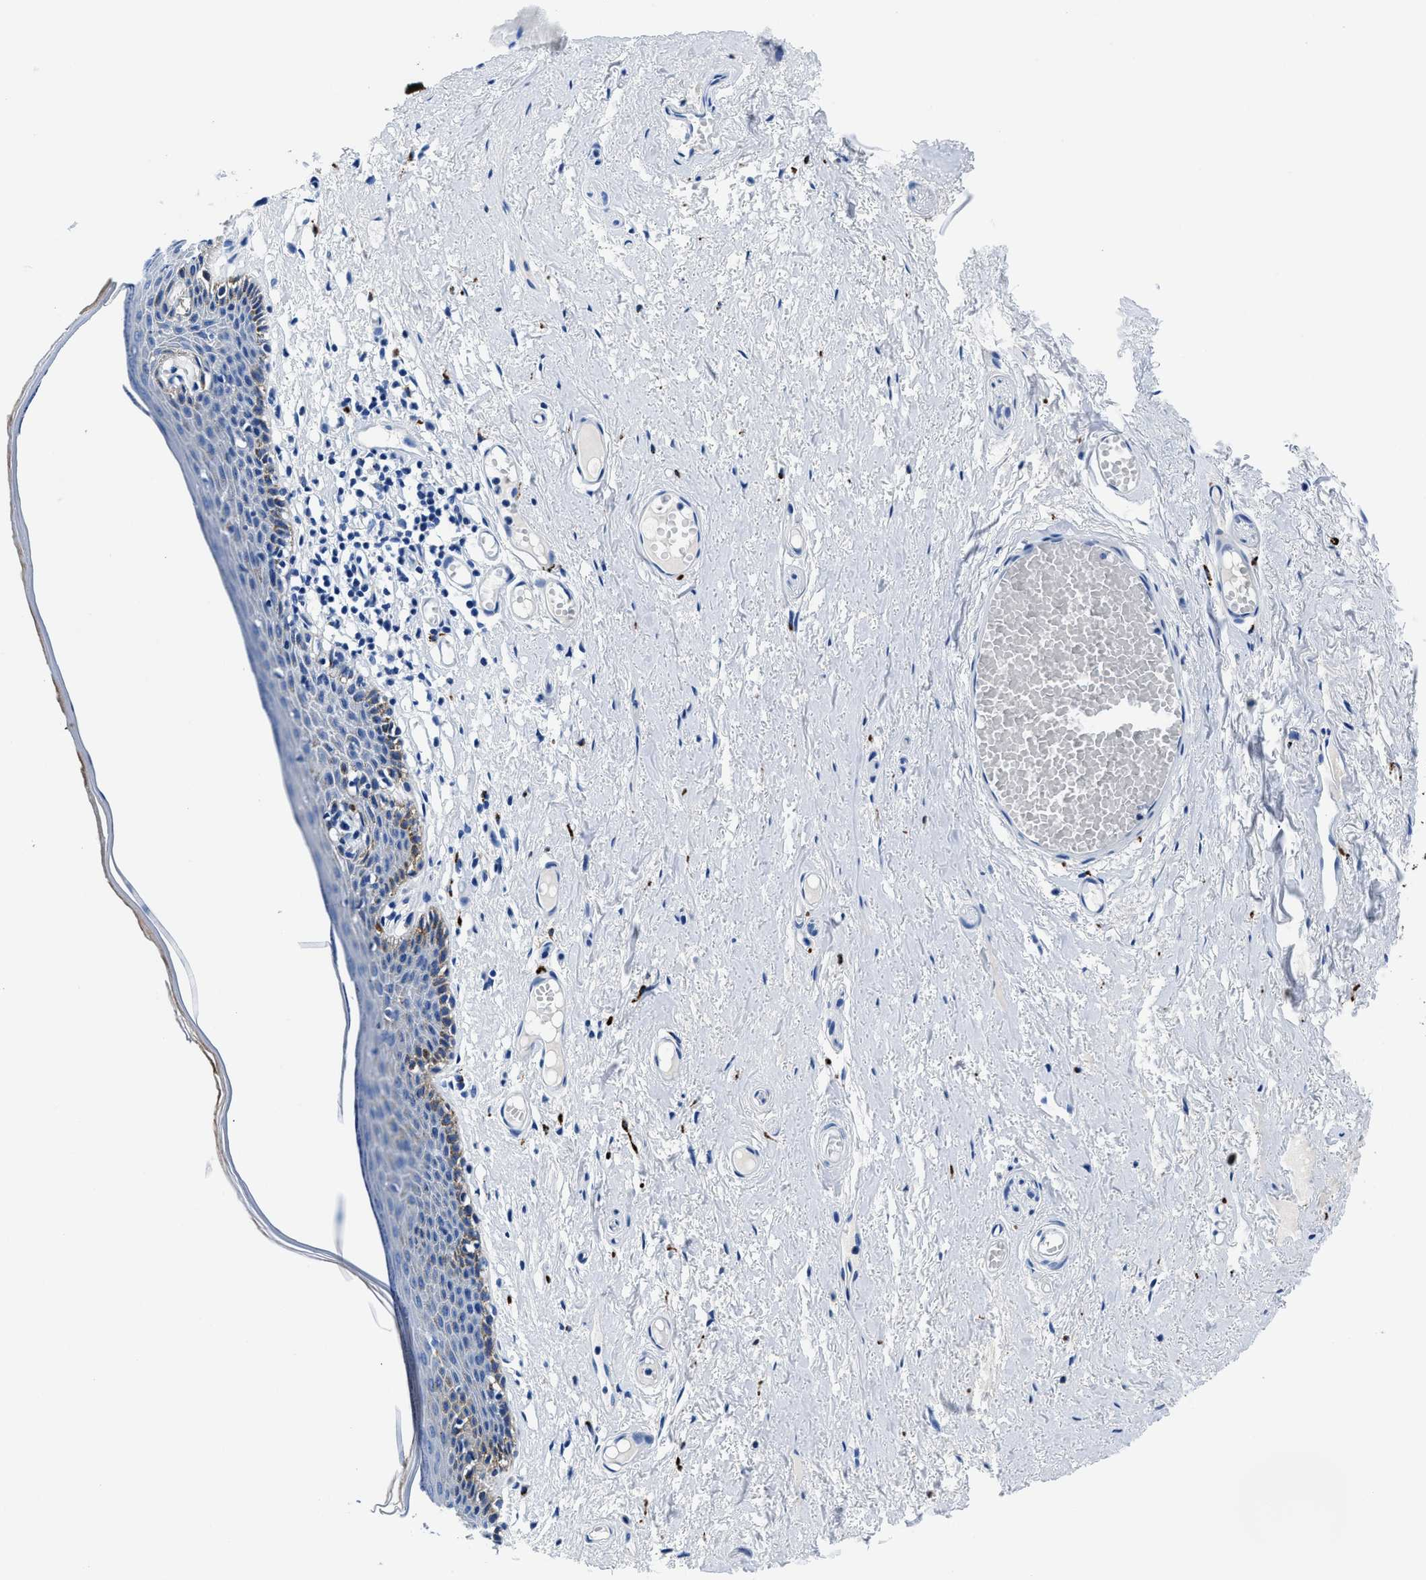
{"staining": {"intensity": "moderate", "quantity": "<25%", "location": "cytoplasmic/membranous"}, "tissue": "skin", "cell_type": "Epidermal cells", "image_type": "normal", "snomed": [{"axis": "morphology", "description": "Normal tissue, NOS"}, {"axis": "topography", "description": "Adipose tissue"}, {"axis": "topography", "description": "Vascular tissue"}, {"axis": "topography", "description": "Anal"}, {"axis": "topography", "description": "Peripheral nerve tissue"}], "caption": "Skin stained for a protein displays moderate cytoplasmic/membranous positivity in epidermal cells.", "gene": "OR14K1", "patient": {"sex": "female", "age": 54}}